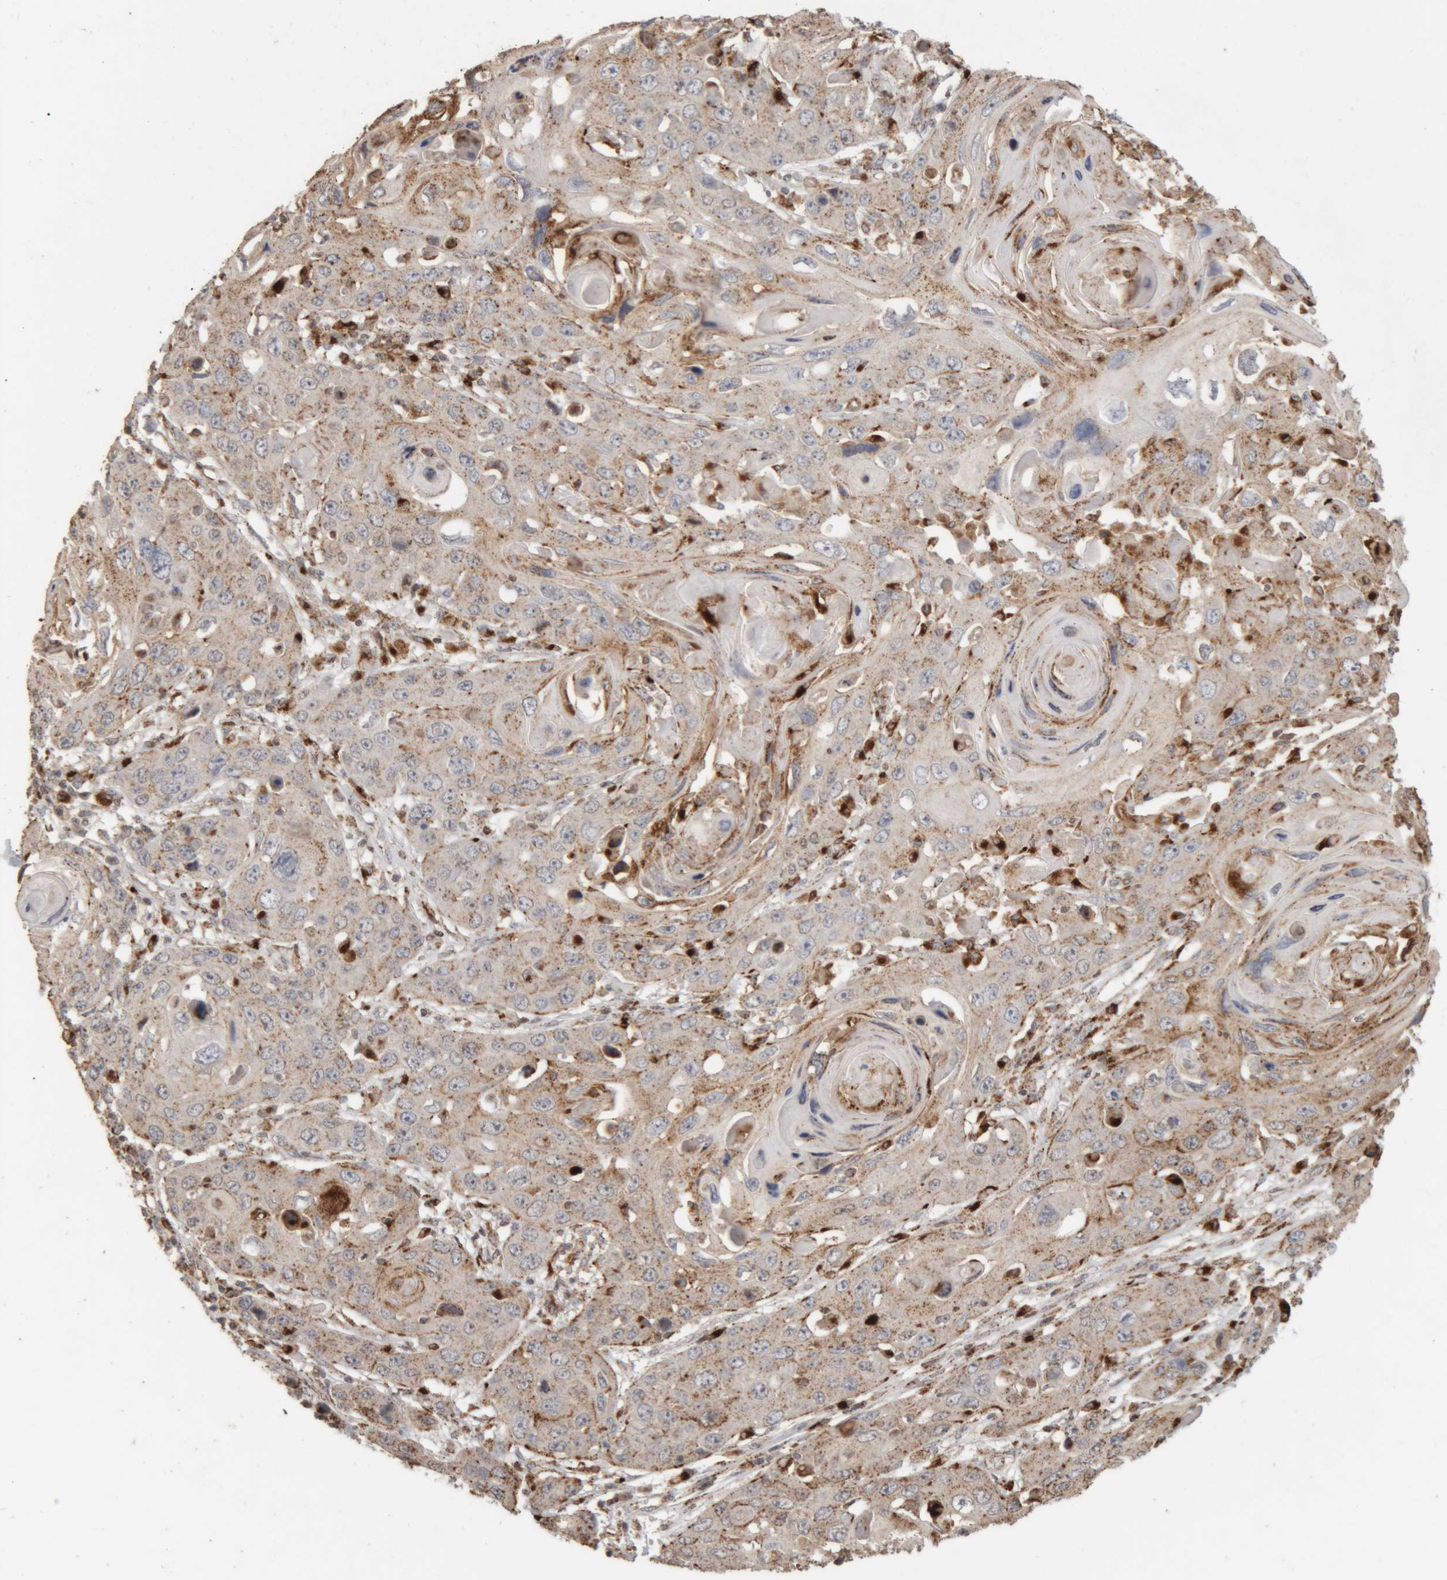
{"staining": {"intensity": "weak", "quantity": ">75%", "location": "cytoplasmic/membranous"}, "tissue": "skin cancer", "cell_type": "Tumor cells", "image_type": "cancer", "snomed": [{"axis": "morphology", "description": "Squamous cell carcinoma, NOS"}, {"axis": "topography", "description": "Skin"}], "caption": "High-power microscopy captured an immunohistochemistry photomicrograph of skin cancer (squamous cell carcinoma), revealing weak cytoplasmic/membranous staining in approximately >75% of tumor cells.", "gene": "ARSA", "patient": {"sex": "male", "age": 55}}